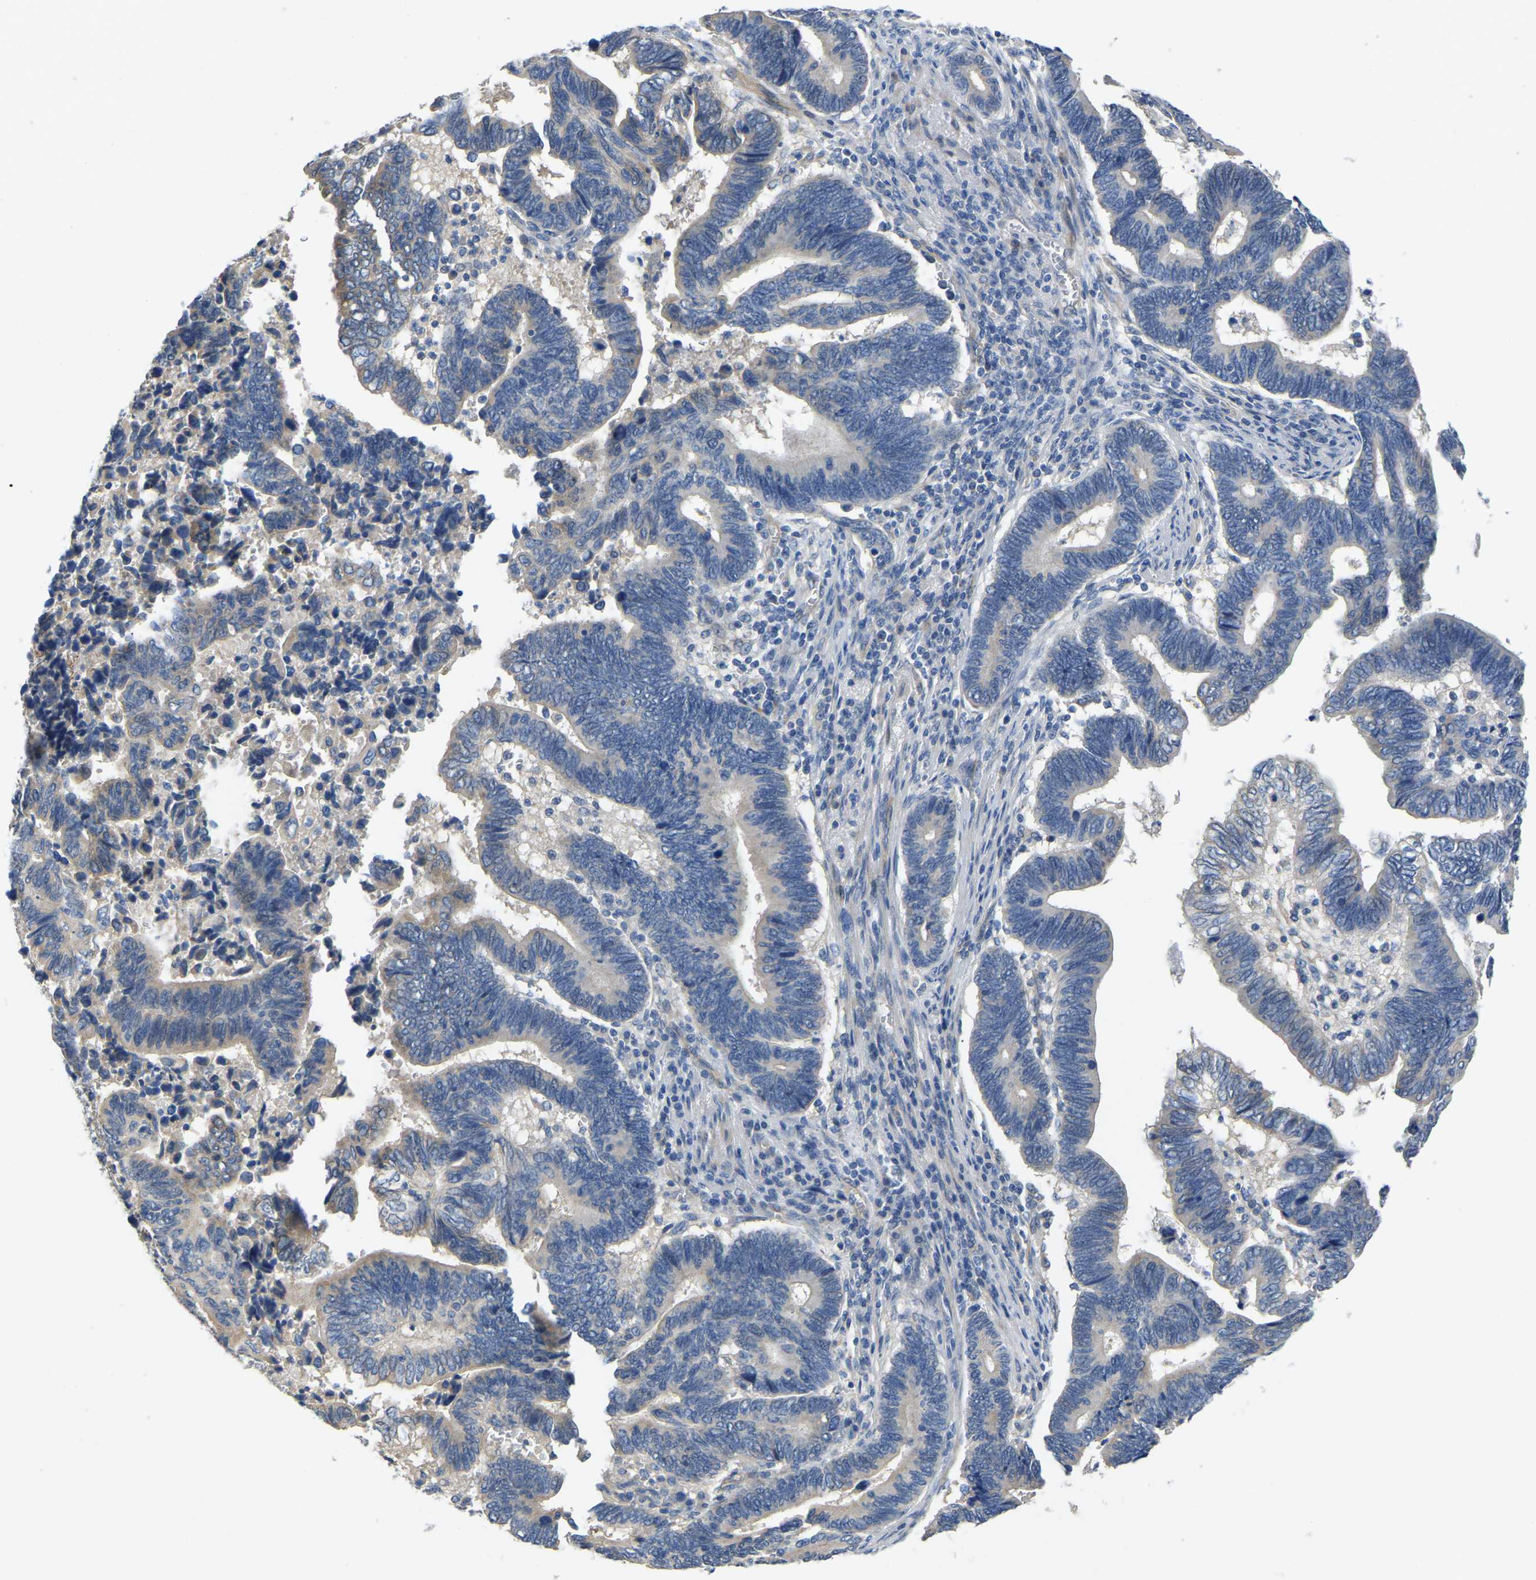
{"staining": {"intensity": "negative", "quantity": "none", "location": "none"}, "tissue": "pancreatic cancer", "cell_type": "Tumor cells", "image_type": "cancer", "snomed": [{"axis": "morphology", "description": "Adenocarcinoma, NOS"}, {"axis": "topography", "description": "Pancreas"}], "caption": "Tumor cells are negative for protein expression in human pancreatic cancer.", "gene": "HIGD2B", "patient": {"sex": "female", "age": 70}}